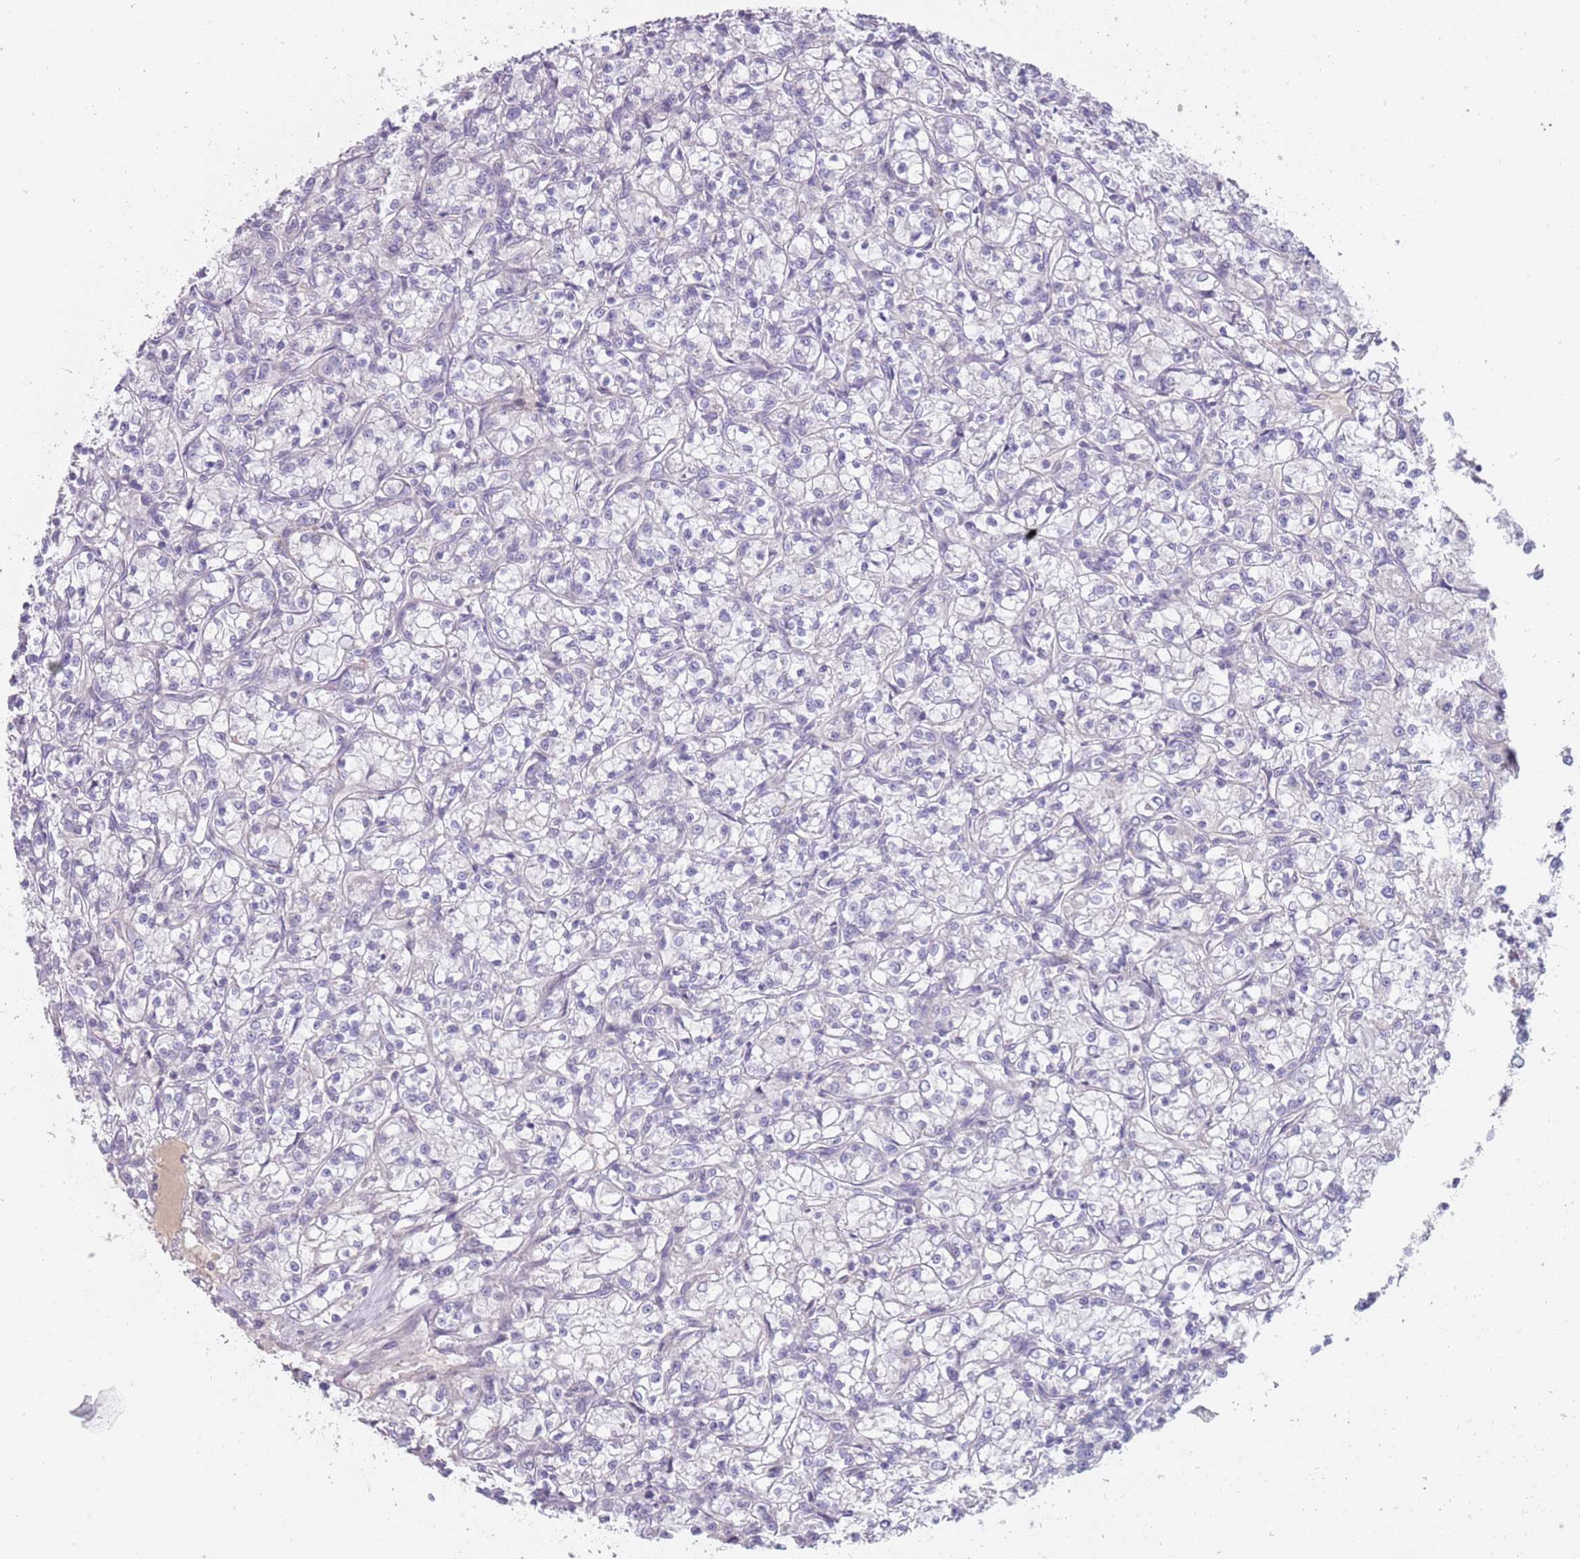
{"staining": {"intensity": "negative", "quantity": "none", "location": "none"}, "tissue": "renal cancer", "cell_type": "Tumor cells", "image_type": "cancer", "snomed": [{"axis": "morphology", "description": "Adenocarcinoma, NOS"}, {"axis": "topography", "description": "Kidney"}], "caption": "This histopathology image is of renal adenocarcinoma stained with immunohistochemistry to label a protein in brown with the nuclei are counter-stained blue. There is no positivity in tumor cells. Brightfield microscopy of immunohistochemistry stained with DAB (3,3'-diaminobenzidine) (brown) and hematoxylin (blue), captured at high magnification.", "gene": "DDX4", "patient": {"sex": "female", "age": 59}}